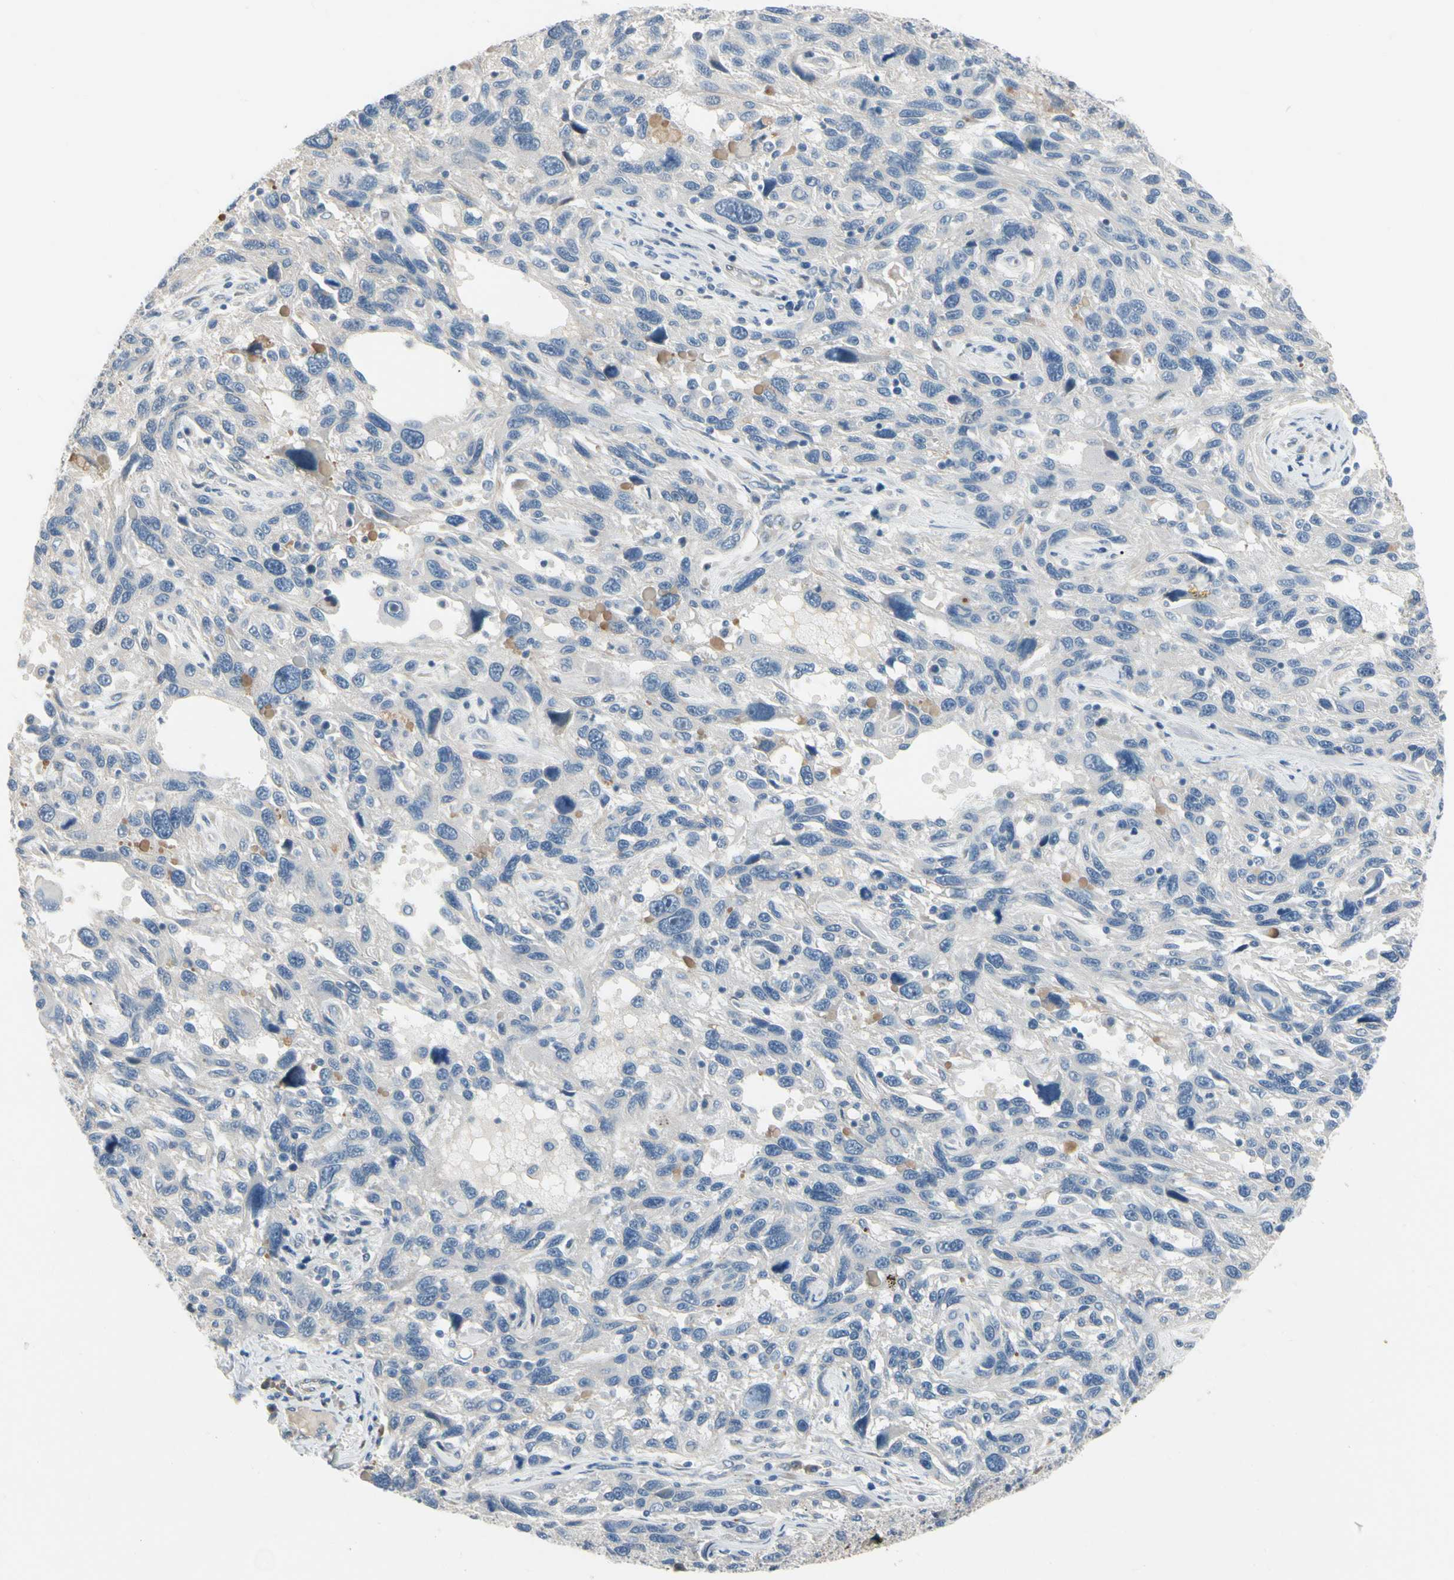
{"staining": {"intensity": "negative", "quantity": "none", "location": "none"}, "tissue": "melanoma", "cell_type": "Tumor cells", "image_type": "cancer", "snomed": [{"axis": "morphology", "description": "Malignant melanoma, NOS"}, {"axis": "topography", "description": "Skin"}], "caption": "Immunohistochemistry (IHC) micrograph of neoplastic tissue: malignant melanoma stained with DAB exhibits no significant protein expression in tumor cells.", "gene": "SPINK4", "patient": {"sex": "male", "age": 53}}